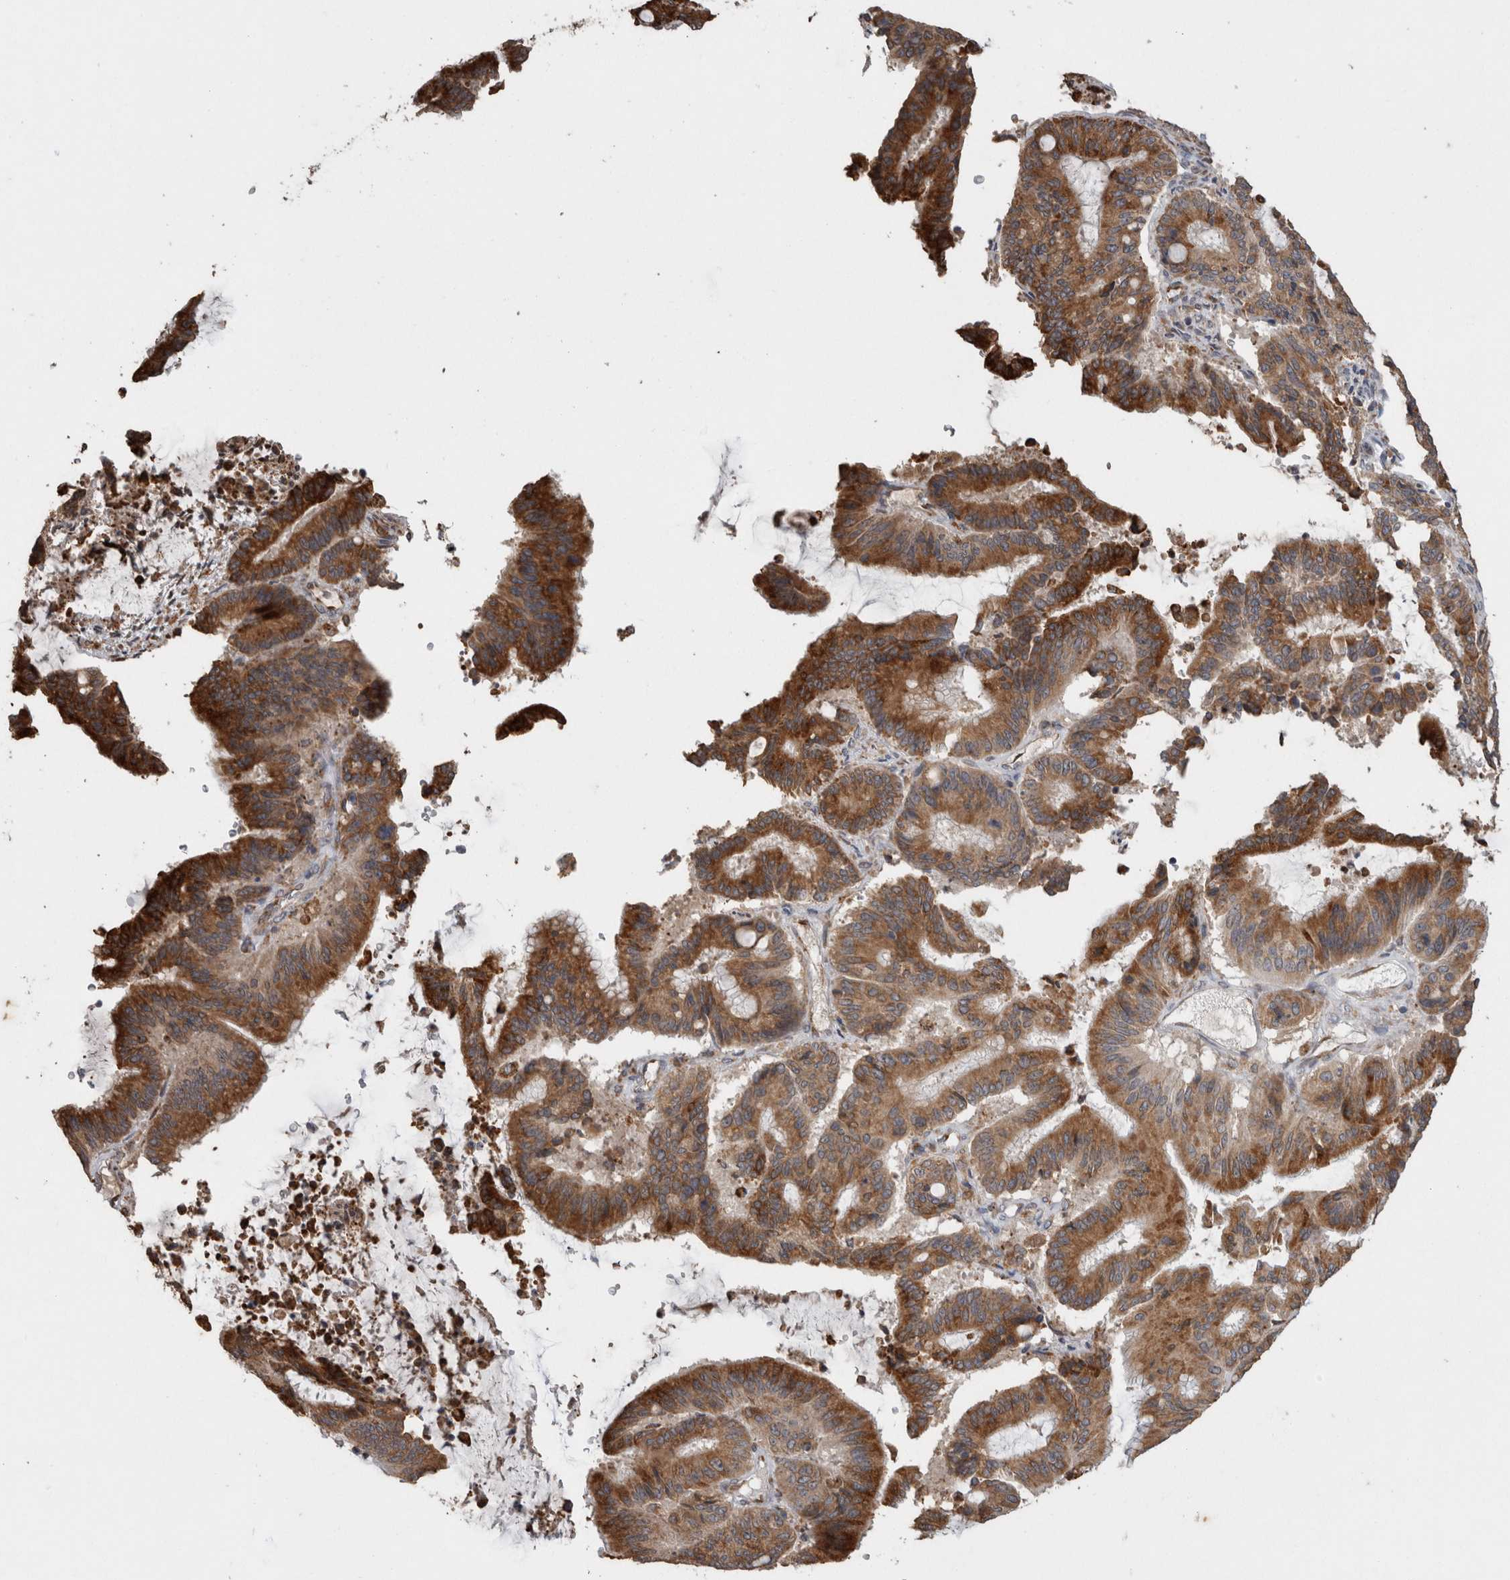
{"staining": {"intensity": "strong", "quantity": ">75%", "location": "cytoplasmic/membranous"}, "tissue": "liver cancer", "cell_type": "Tumor cells", "image_type": "cancer", "snomed": [{"axis": "morphology", "description": "Cholangiocarcinoma"}, {"axis": "topography", "description": "Liver"}], "caption": "Tumor cells exhibit high levels of strong cytoplasmic/membranous positivity in approximately >75% of cells in liver cancer (cholangiocarcinoma).", "gene": "ADGRL3", "patient": {"sex": "female", "age": 73}}